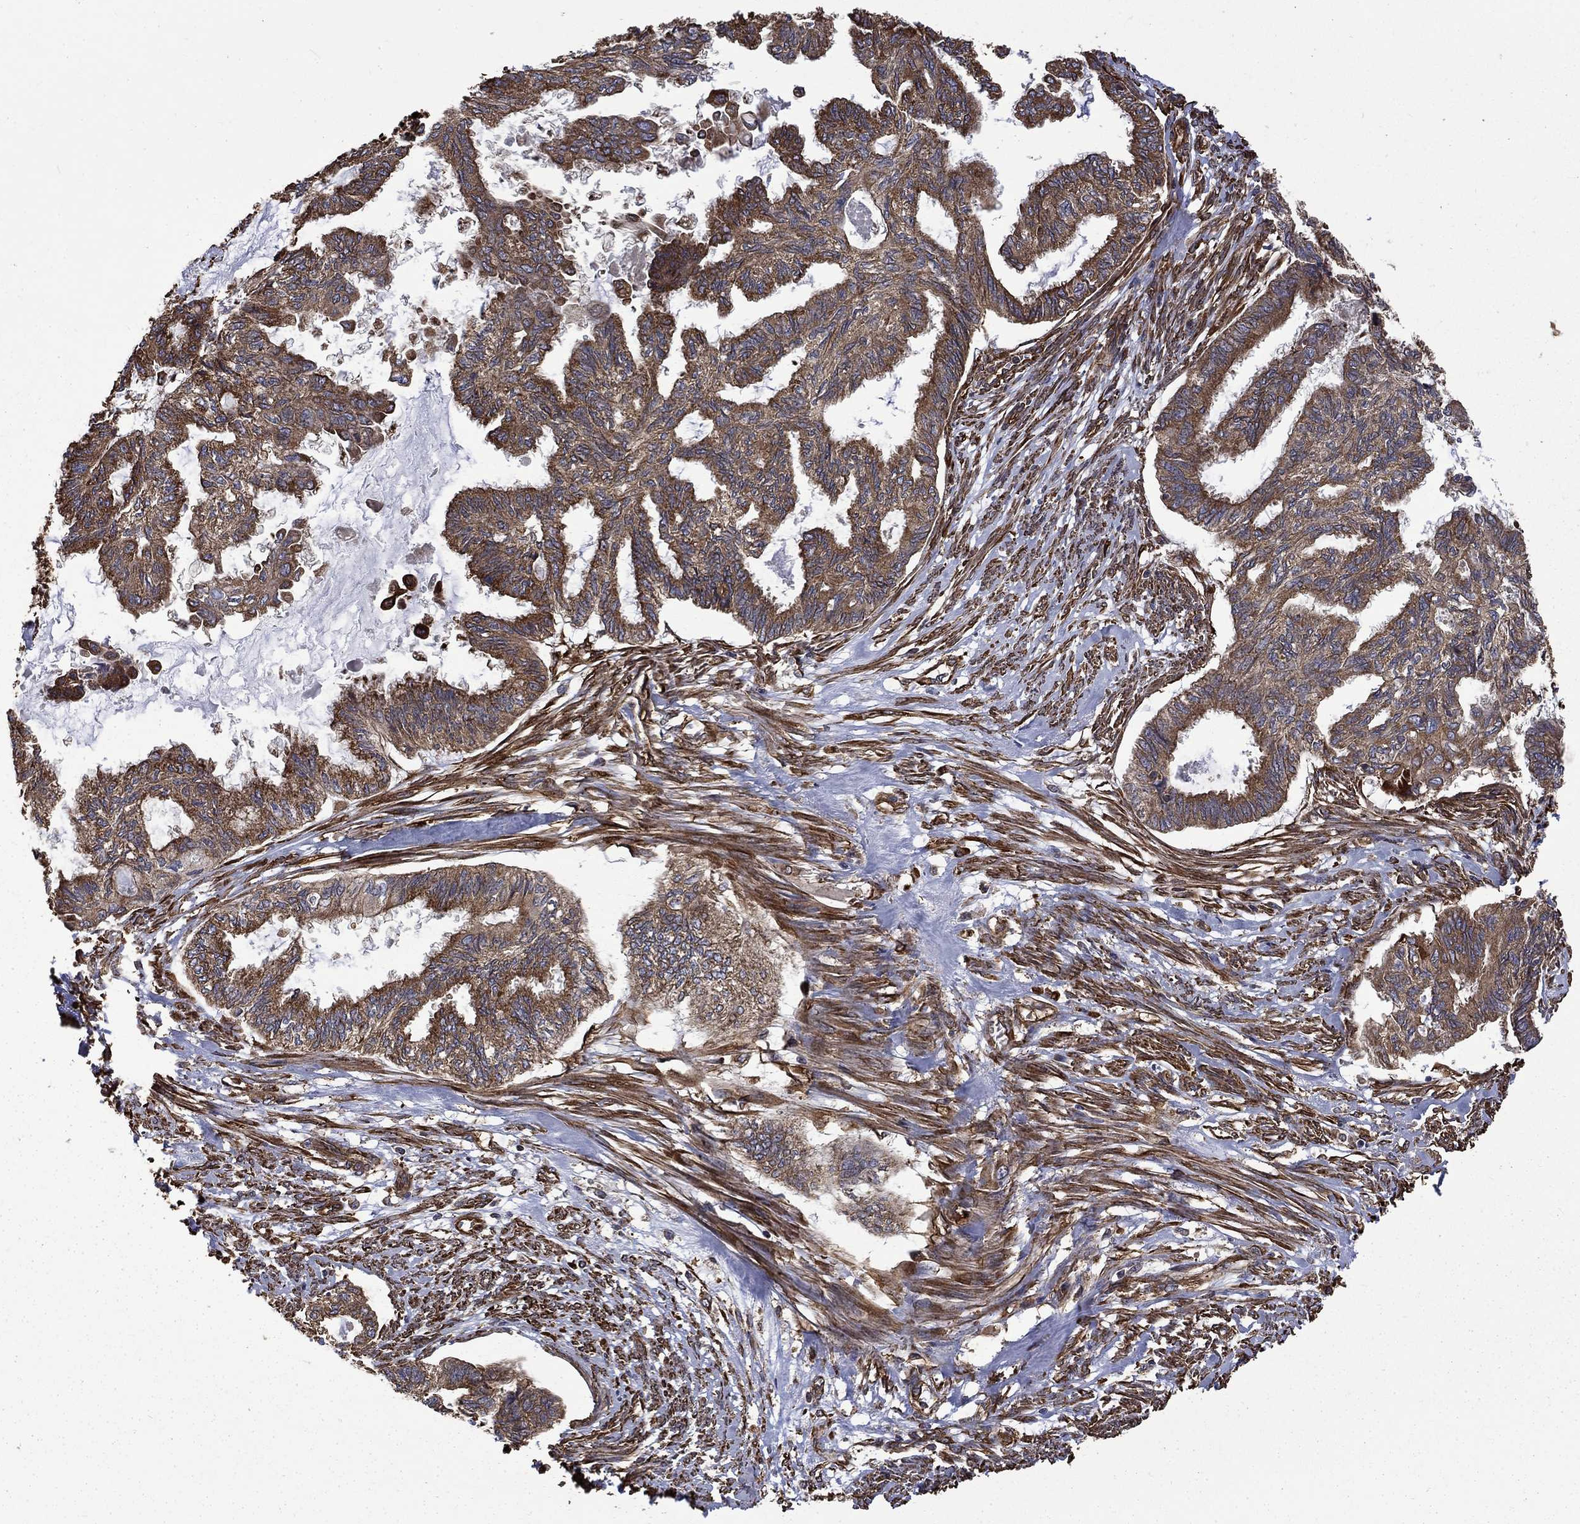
{"staining": {"intensity": "moderate", "quantity": ">75%", "location": "cytoplasmic/membranous"}, "tissue": "endometrial cancer", "cell_type": "Tumor cells", "image_type": "cancer", "snomed": [{"axis": "morphology", "description": "Adenocarcinoma, NOS"}, {"axis": "topography", "description": "Endometrium"}], "caption": "Immunohistochemical staining of human endometrial adenocarcinoma reveals medium levels of moderate cytoplasmic/membranous positivity in about >75% of tumor cells. Ihc stains the protein in brown and the nuclei are stained blue.", "gene": "CUTC", "patient": {"sex": "female", "age": 86}}